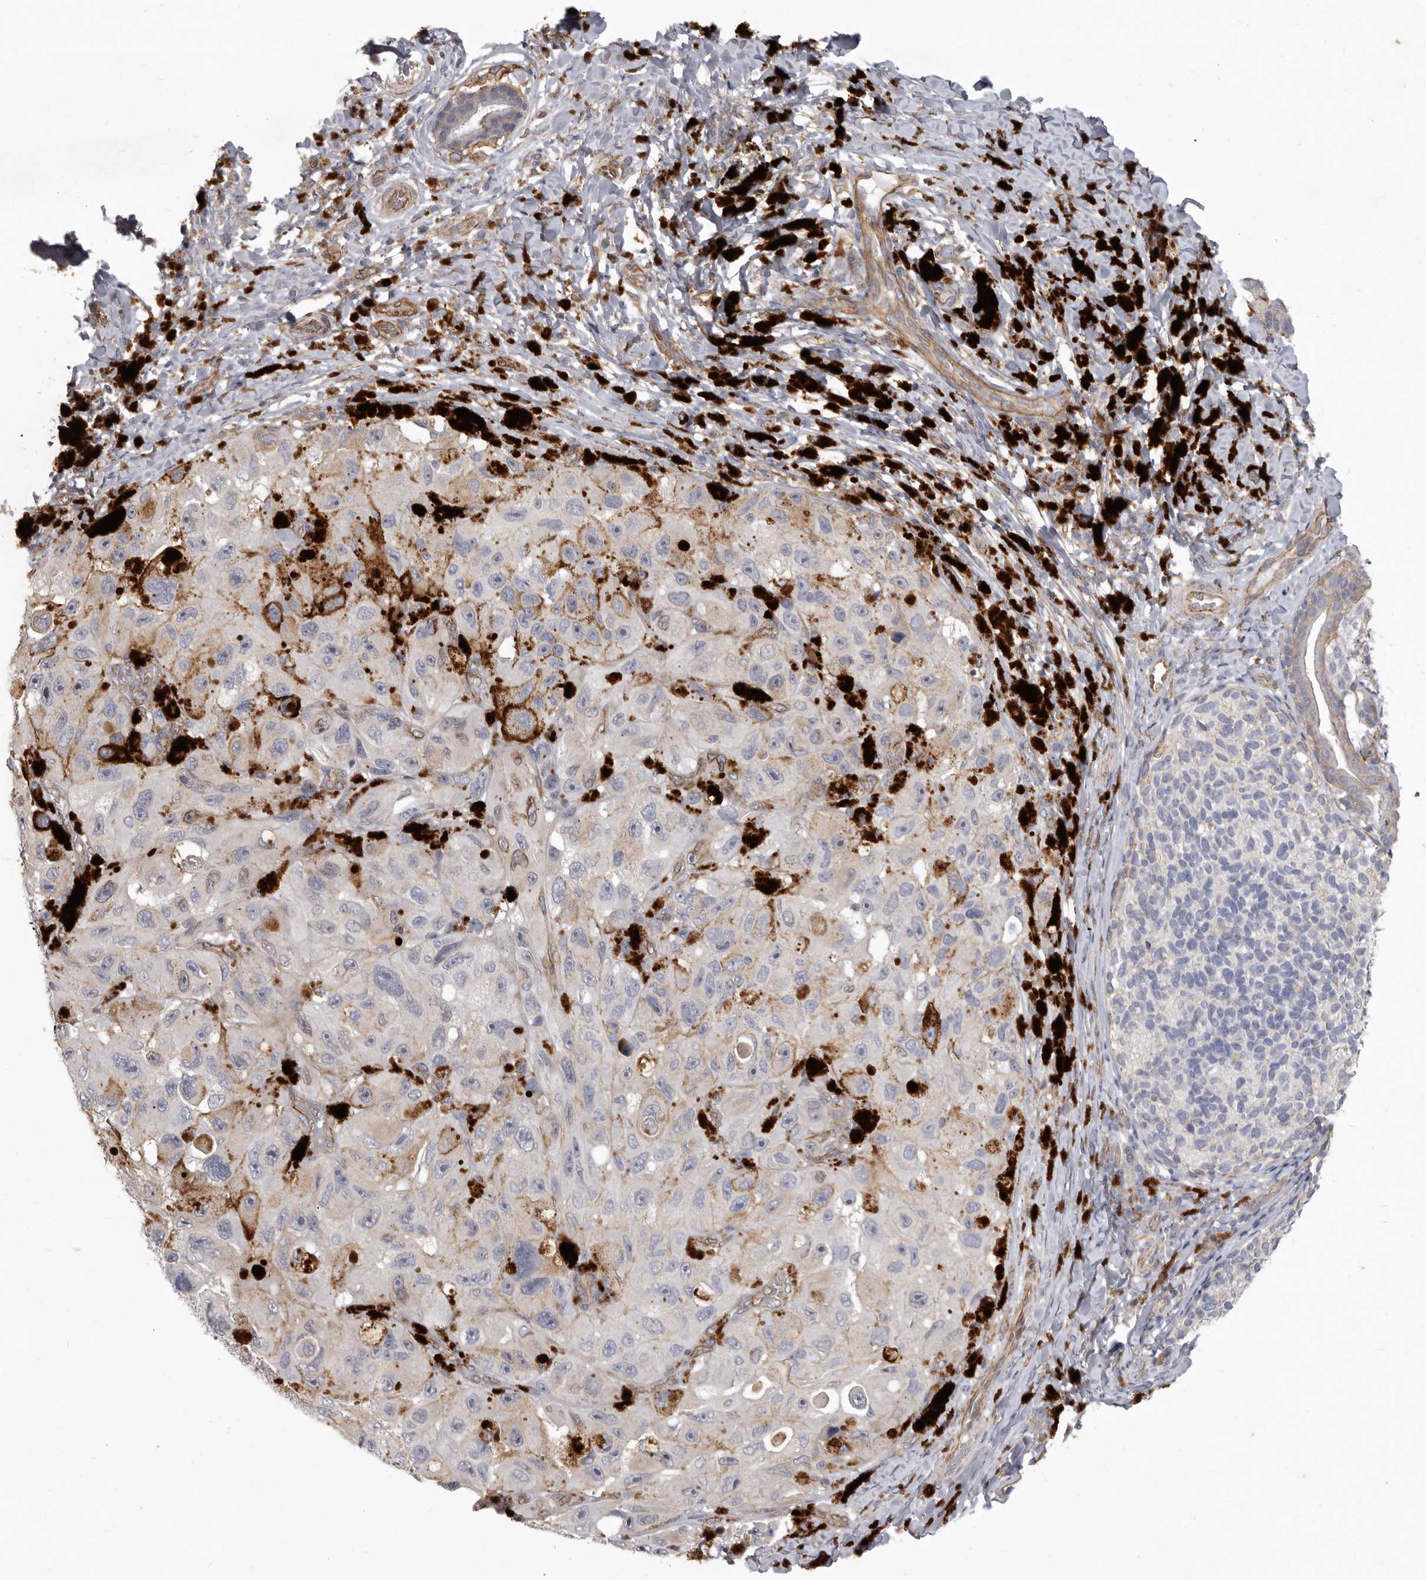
{"staining": {"intensity": "weak", "quantity": "<25%", "location": "cytoplasmic/membranous"}, "tissue": "melanoma", "cell_type": "Tumor cells", "image_type": "cancer", "snomed": [{"axis": "morphology", "description": "Malignant melanoma, NOS"}, {"axis": "topography", "description": "Skin"}], "caption": "Immunohistochemistry of human malignant melanoma exhibits no expression in tumor cells.", "gene": "P2RX6", "patient": {"sex": "female", "age": 73}}